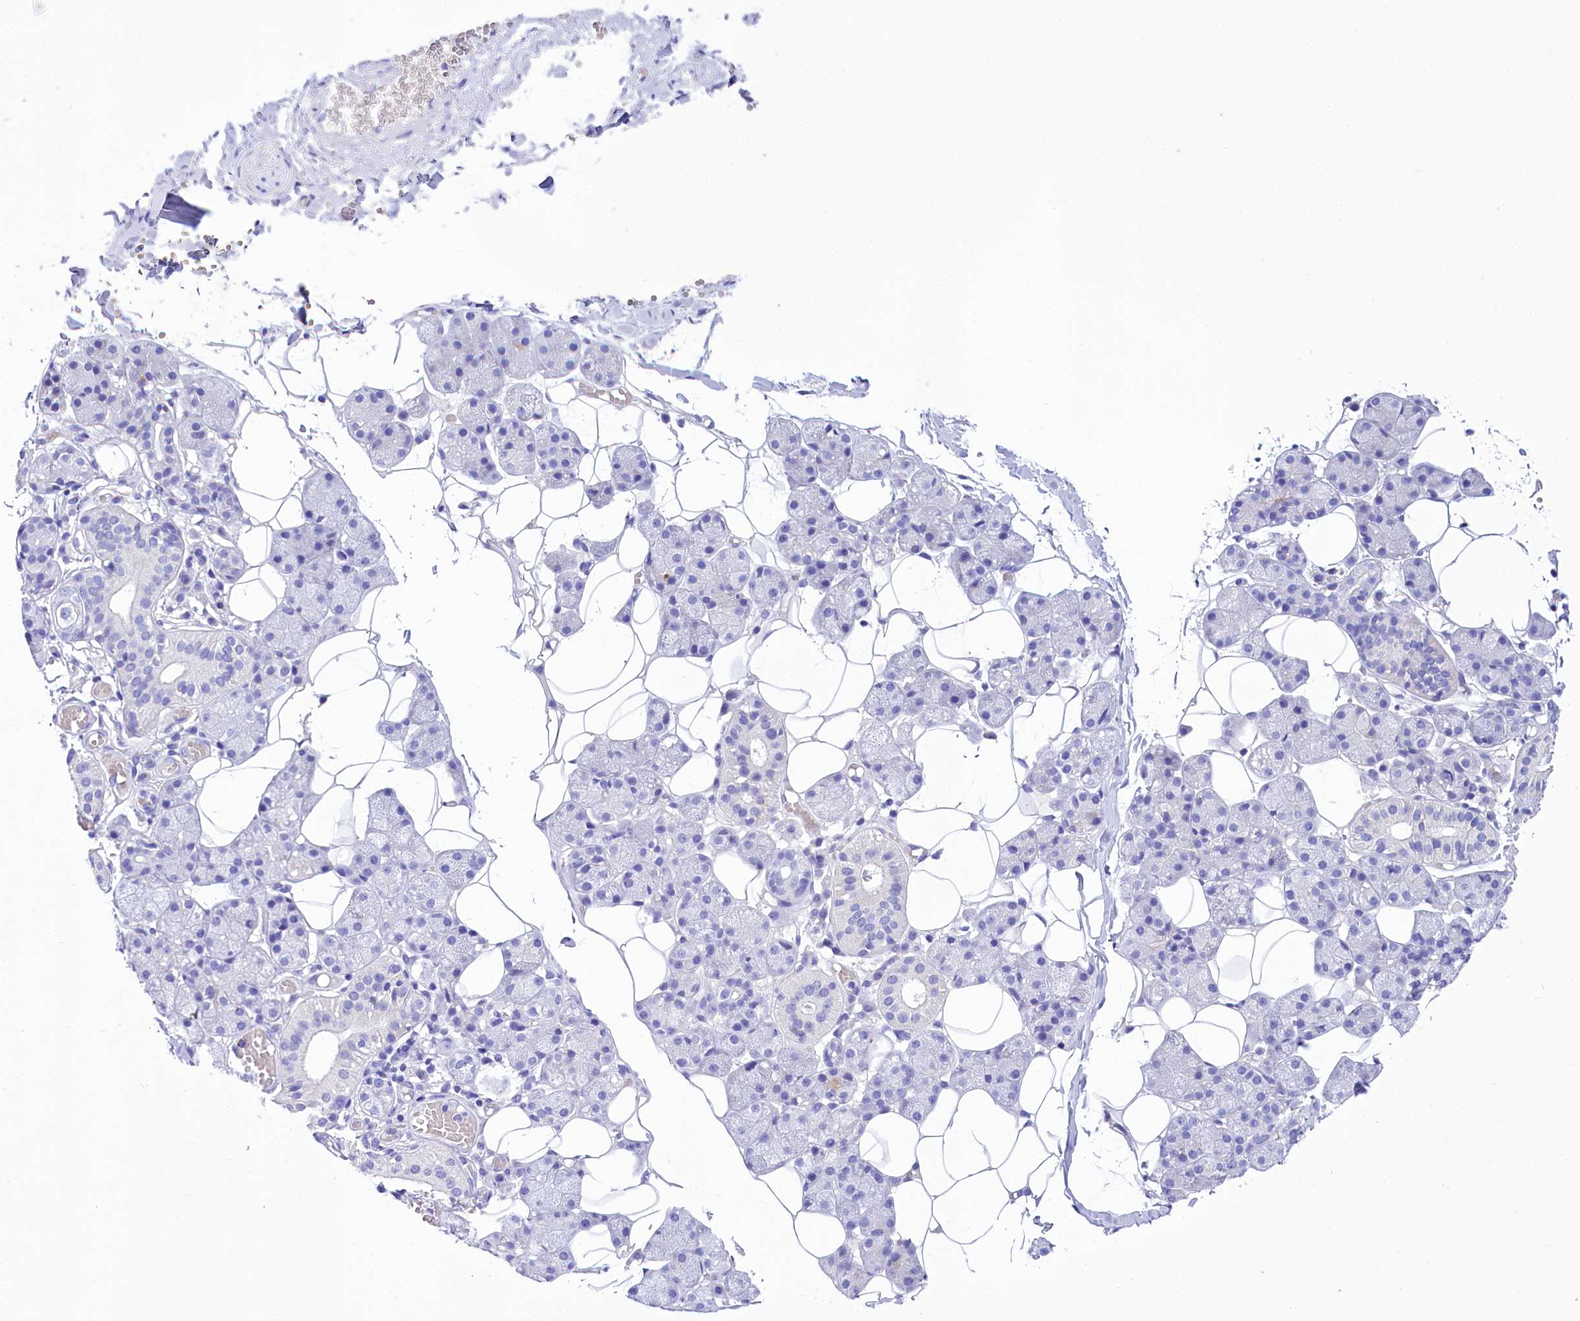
{"staining": {"intensity": "negative", "quantity": "none", "location": "none"}, "tissue": "salivary gland", "cell_type": "Glandular cells", "image_type": "normal", "snomed": [{"axis": "morphology", "description": "Normal tissue, NOS"}, {"axis": "topography", "description": "Salivary gland"}], "caption": "Immunohistochemical staining of normal human salivary gland reveals no significant staining in glandular cells.", "gene": "TTC36", "patient": {"sex": "female", "age": 33}}